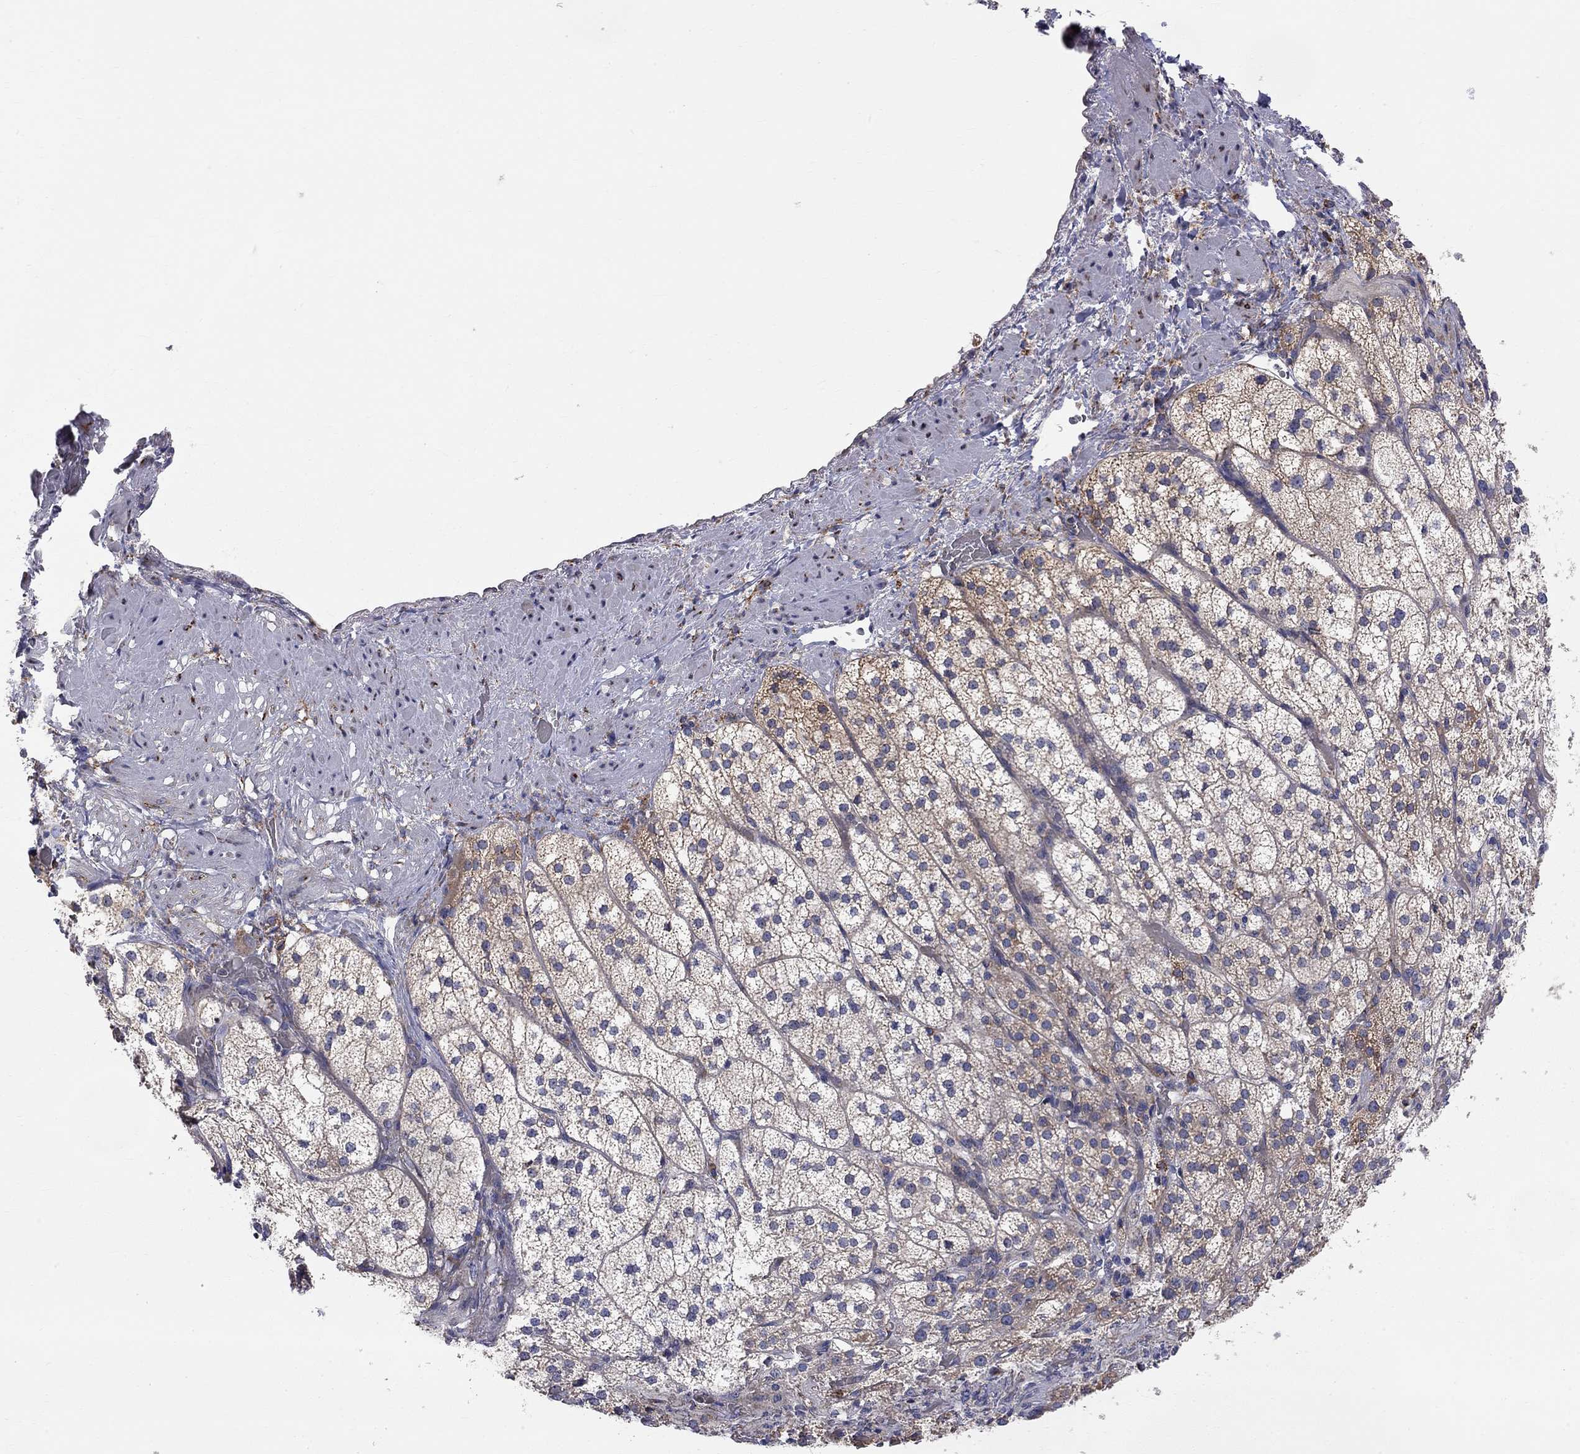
{"staining": {"intensity": "moderate", "quantity": "25%-75%", "location": "cytoplasmic/membranous"}, "tissue": "adrenal gland", "cell_type": "Glandular cells", "image_type": "normal", "snomed": [{"axis": "morphology", "description": "Normal tissue, NOS"}, {"axis": "topography", "description": "Adrenal gland"}], "caption": "Moderate cytoplasmic/membranous protein positivity is present in approximately 25%-75% of glandular cells in adrenal gland.", "gene": "CASTOR1", "patient": {"sex": "female", "age": 60}}